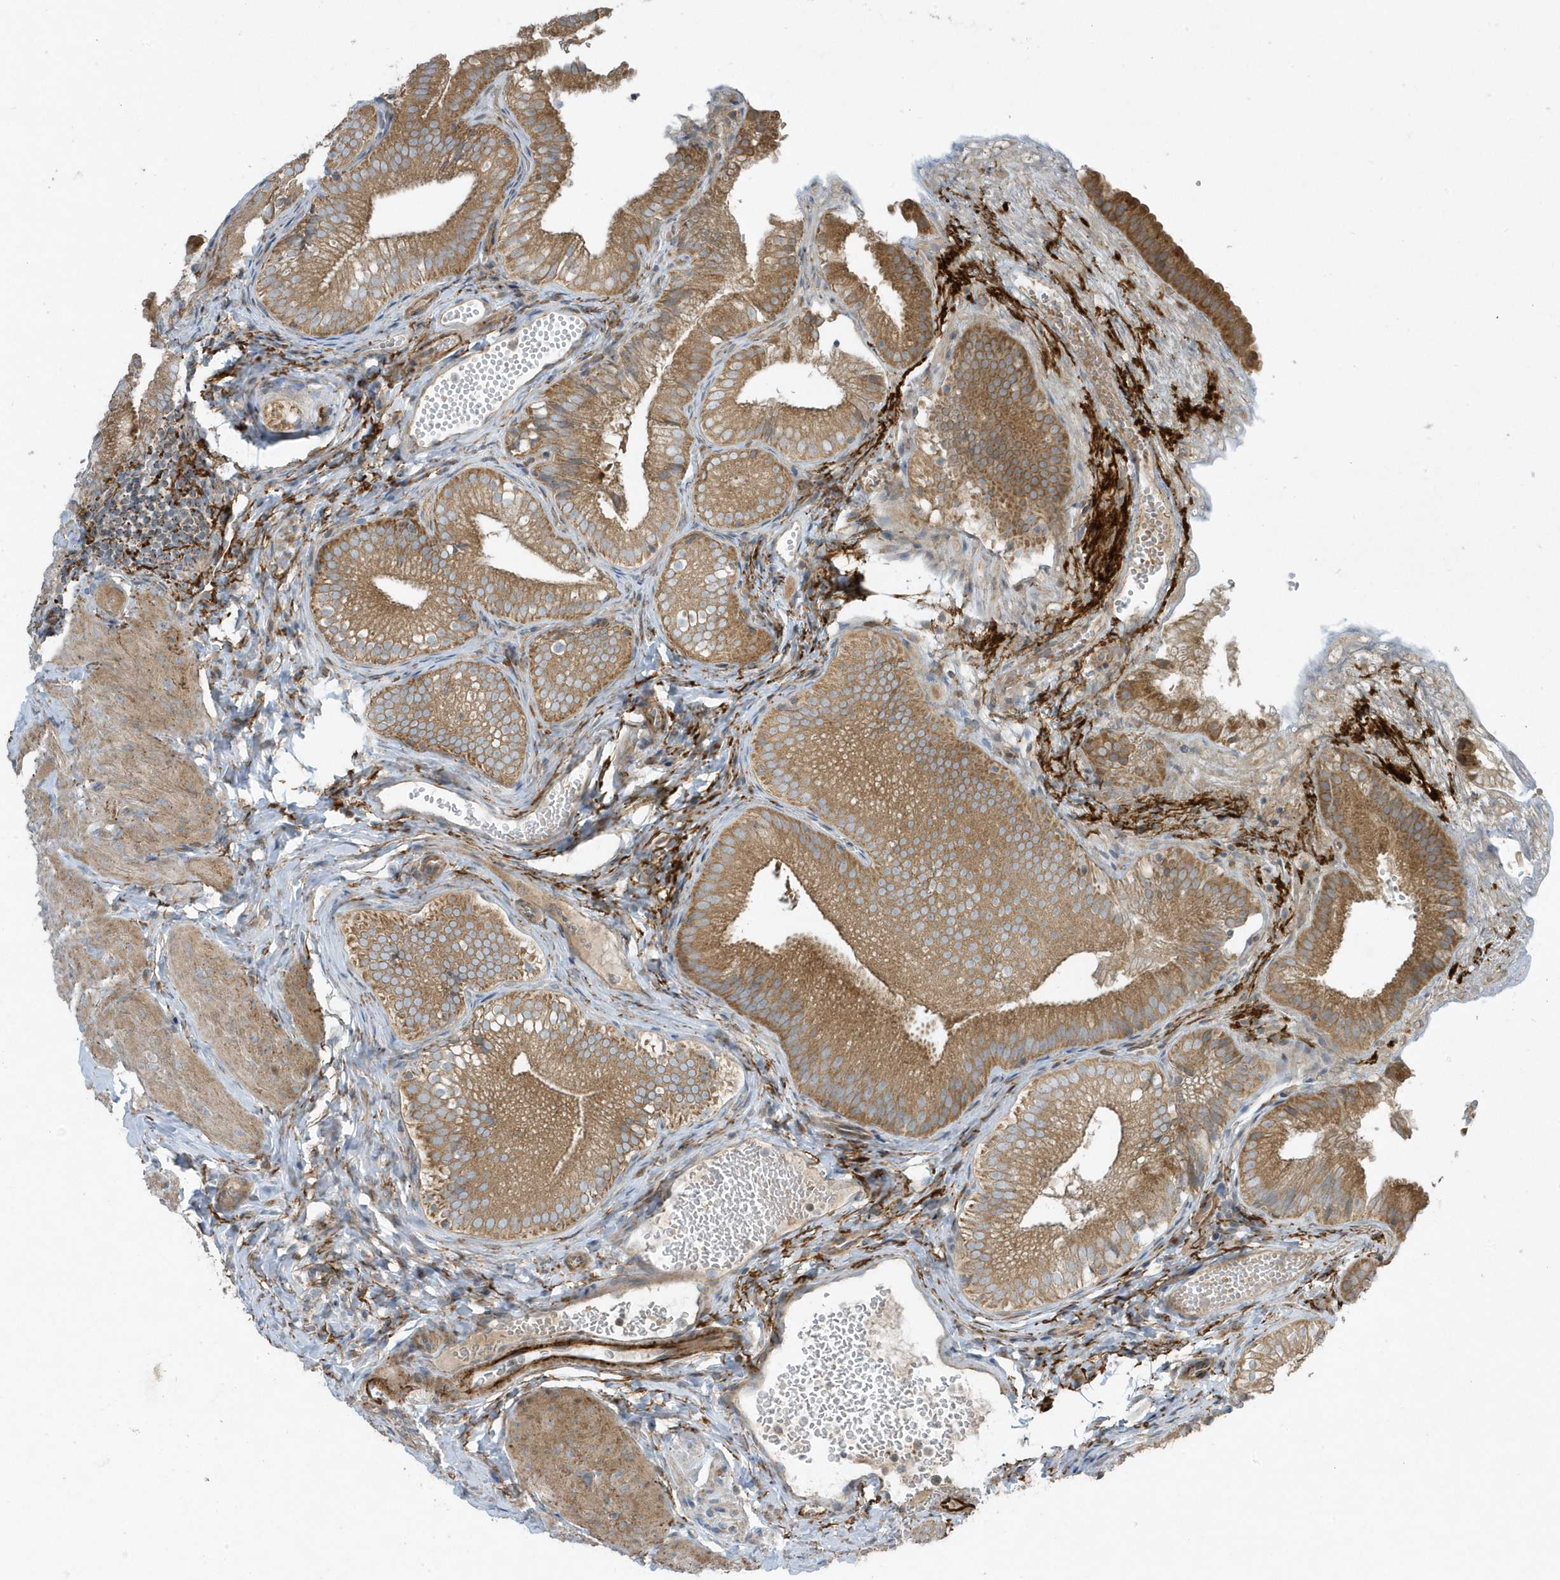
{"staining": {"intensity": "moderate", "quantity": ">75%", "location": "cytoplasmic/membranous"}, "tissue": "gallbladder", "cell_type": "Glandular cells", "image_type": "normal", "snomed": [{"axis": "morphology", "description": "Normal tissue, NOS"}, {"axis": "topography", "description": "Gallbladder"}], "caption": "Brown immunohistochemical staining in normal gallbladder displays moderate cytoplasmic/membranous staining in approximately >75% of glandular cells. (DAB (3,3'-diaminobenzidine) IHC, brown staining for protein, blue staining for nuclei).", "gene": "SLC38A2", "patient": {"sex": "female", "age": 30}}